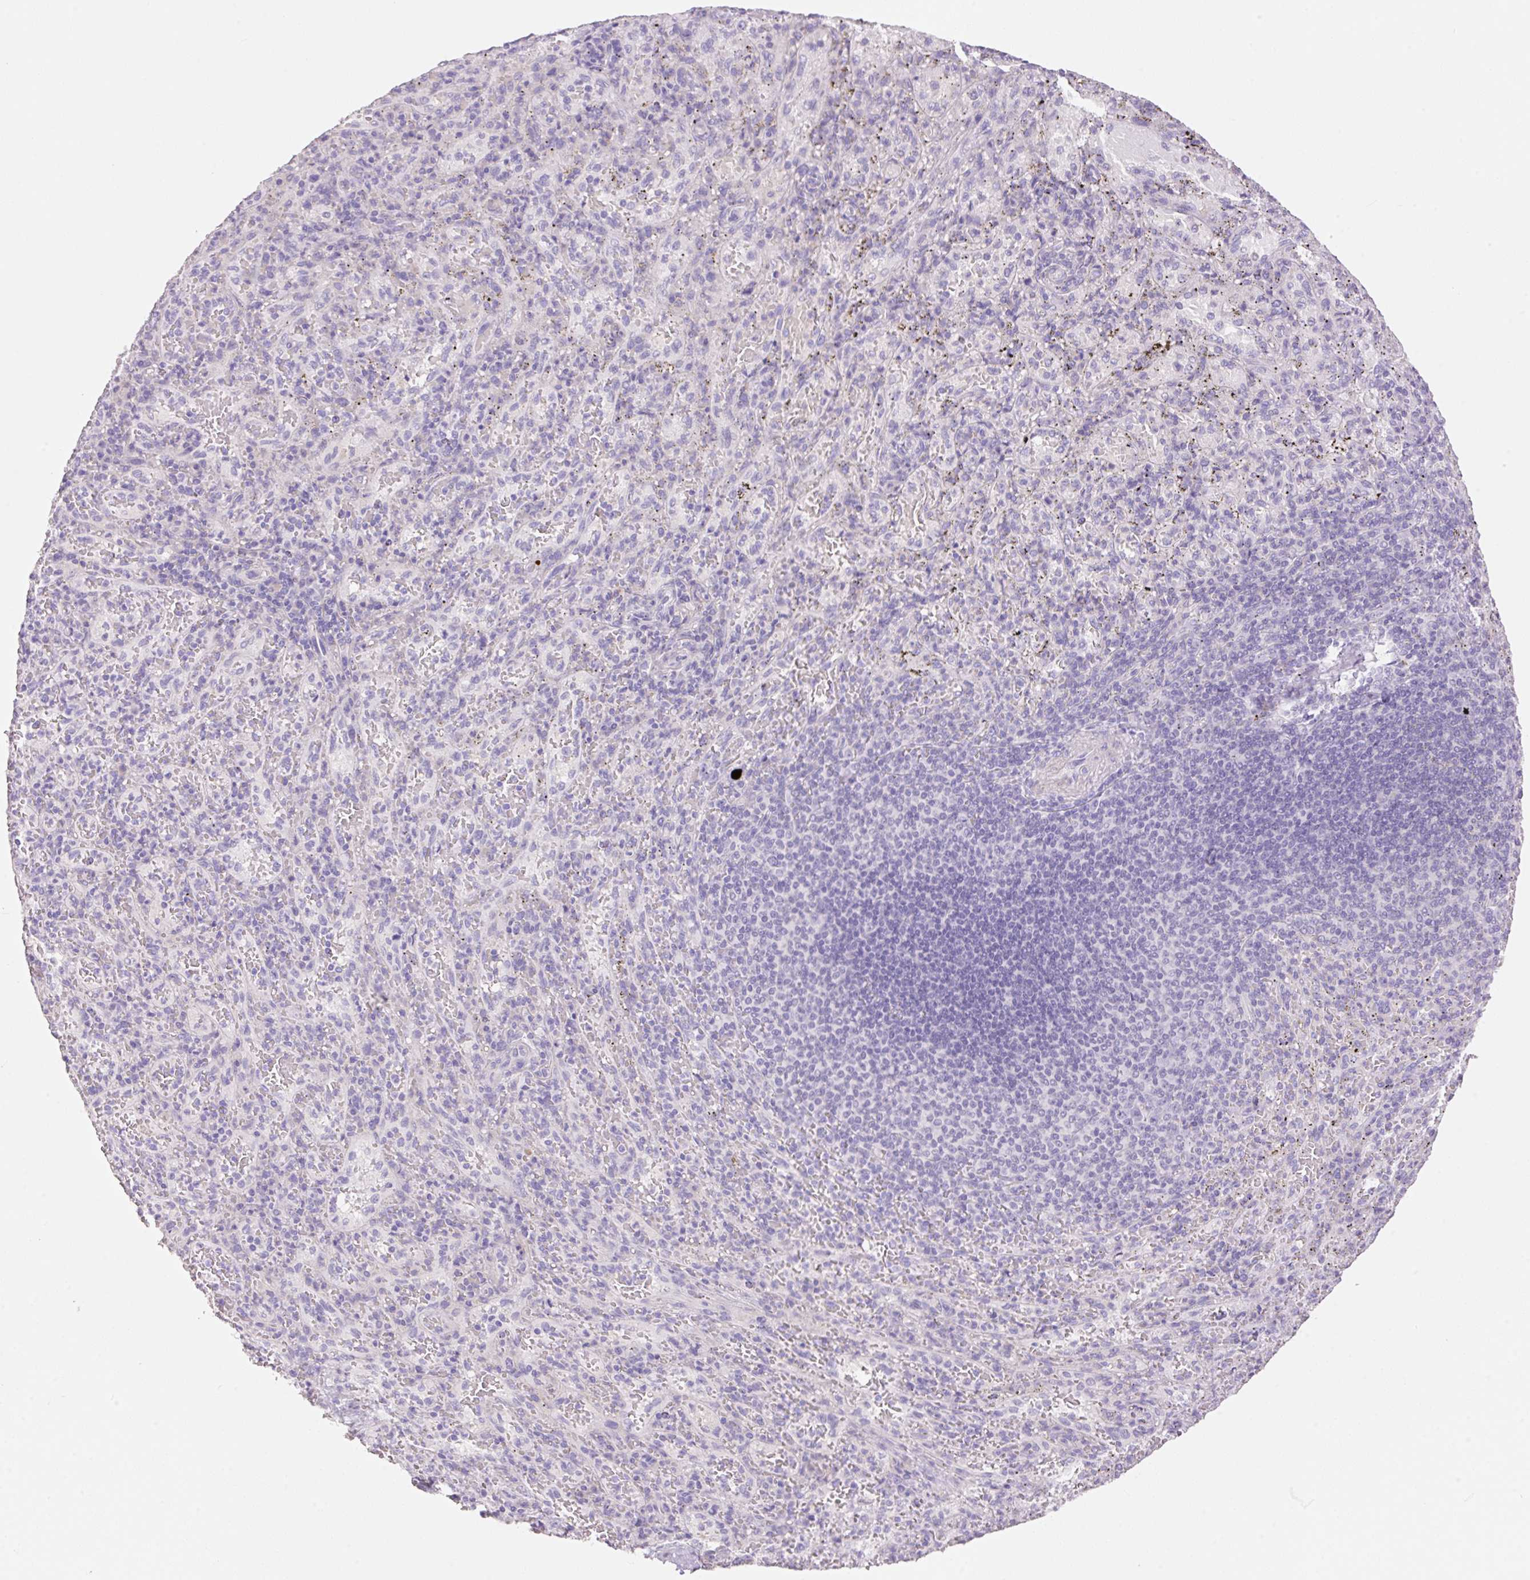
{"staining": {"intensity": "negative", "quantity": "none", "location": "none"}, "tissue": "spleen", "cell_type": "Cells in red pulp", "image_type": "normal", "snomed": [{"axis": "morphology", "description": "Normal tissue, NOS"}, {"axis": "topography", "description": "Spleen"}], "caption": "Protein analysis of unremarkable spleen shows no significant expression in cells in red pulp. (Stains: DAB IHC with hematoxylin counter stain, Microscopy: brightfield microscopy at high magnification).", "gene": "HCRTR2", "patient": {"sex": "male", "age": 57}}